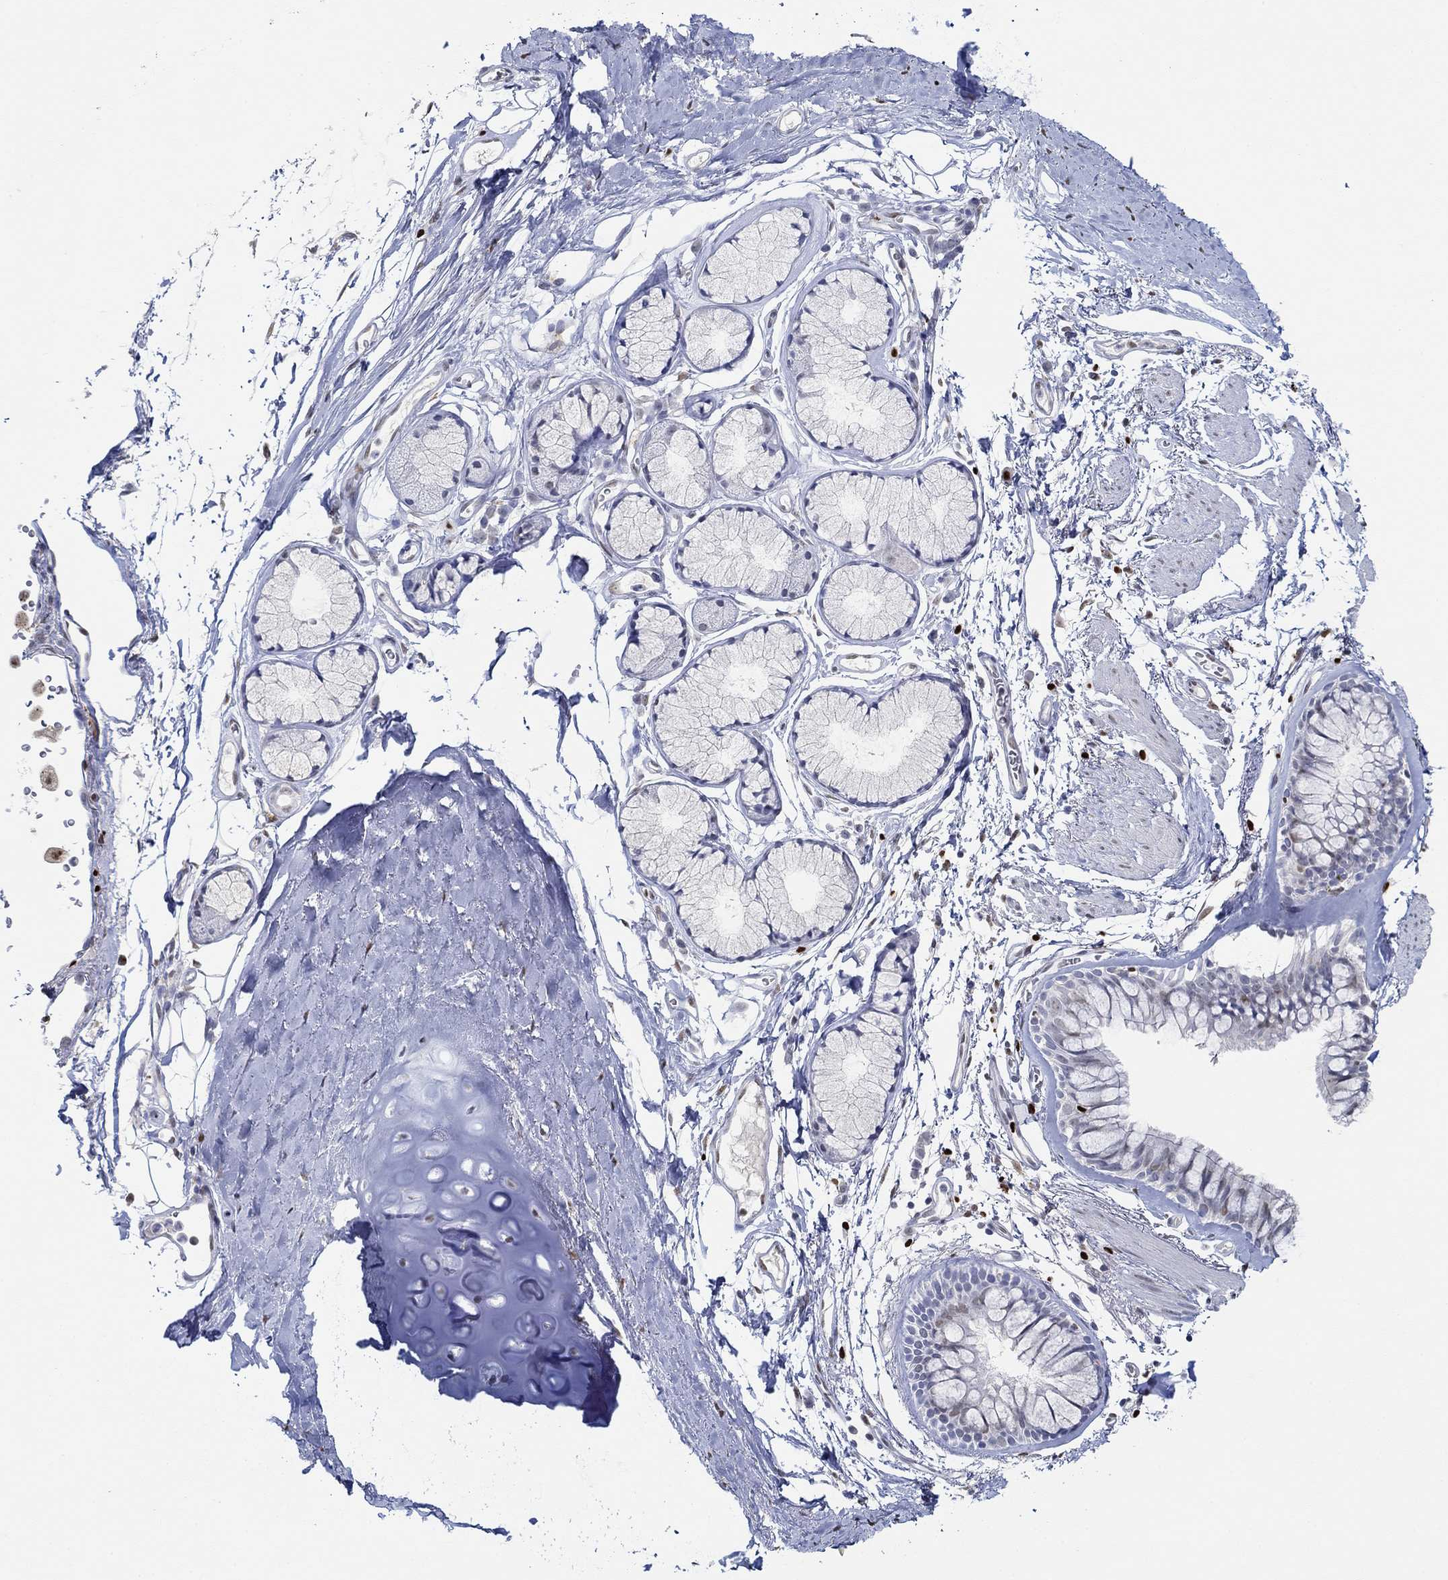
{"staining": {"intensity": "negative", "quantity": "none", "location": "none"}, "tissue": "bronchus", "cell_type": "Respiratory epithelial cells", "image_type": "normal", "snomed": [{"axis": "morphology", "description": "Normal tissue, NOS"}, {"axis": "morphology", "description": "Squamous cell carcinoma, NOS"}, {"axis": "topography", "description": "Cartilage tissue"}, {"axis": "topography", "description": "Bronchus"}], "caption": "The photomicrograph shows no significant staining in respiratory epithelial cells of bronchus.", "gene": "GATA2", "patient": {"sex": "male", "age": 72}}